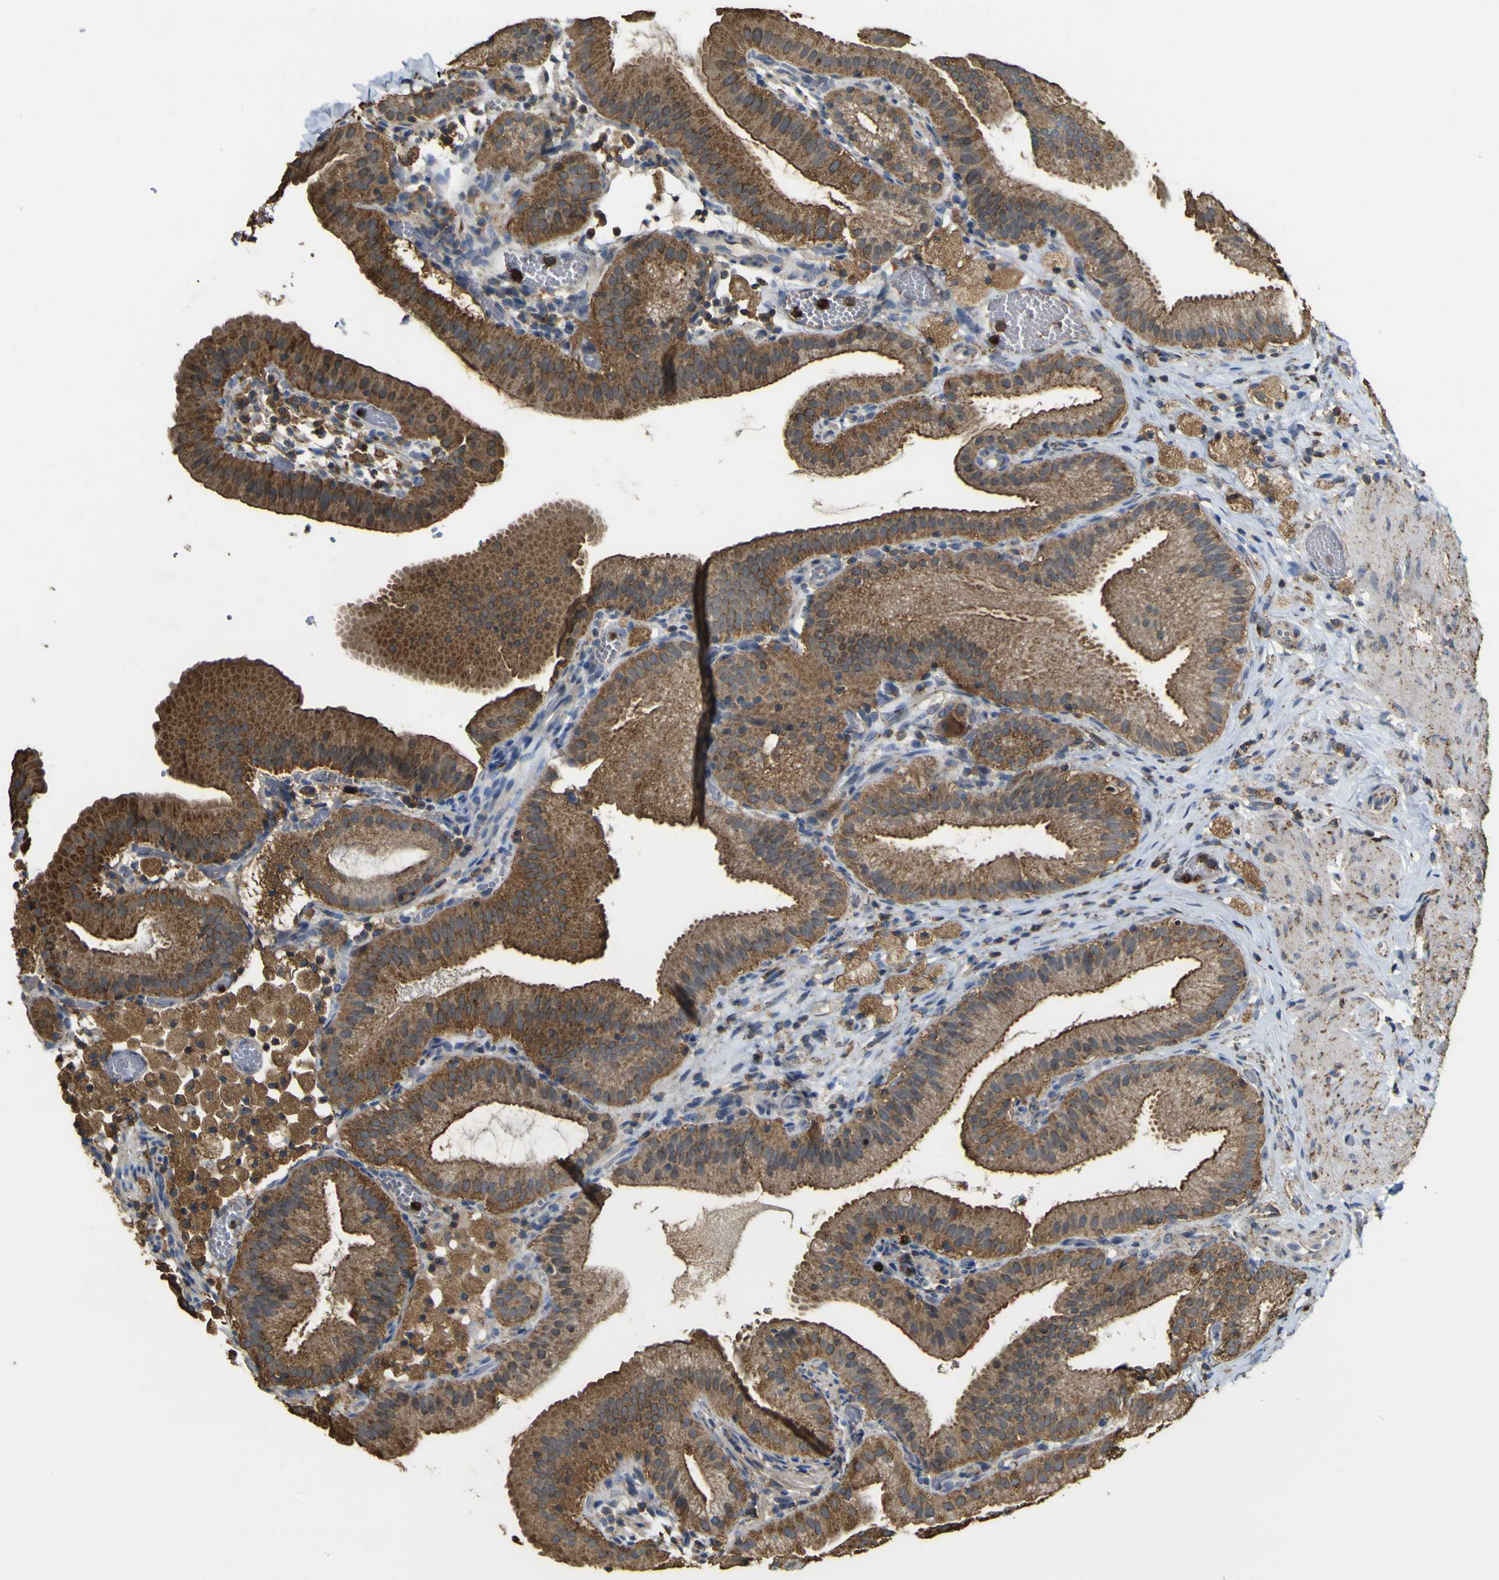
{"staining": {"intensity": "strong", "quantity": ">75%", "location": "cytoplasmic/membranous"}, "tissue": "gallbladder", "cell_type": "Glandular cells", "image_type": "normal", "snomed": [{"axis": "morphology", "description": "Normal tissue, NOS"}, {"axis": "topography", "description": "Gallbladder"}], "caption": "This photomicrograph reveals immunohistochemistry (IHC) staining of benign human gallbladder, with high strong cytoplasmic/membranous staining in approximately >75% of glandular cells.", "gene": "ACSL3", "patient": {"sex": "male", "age": 54}}